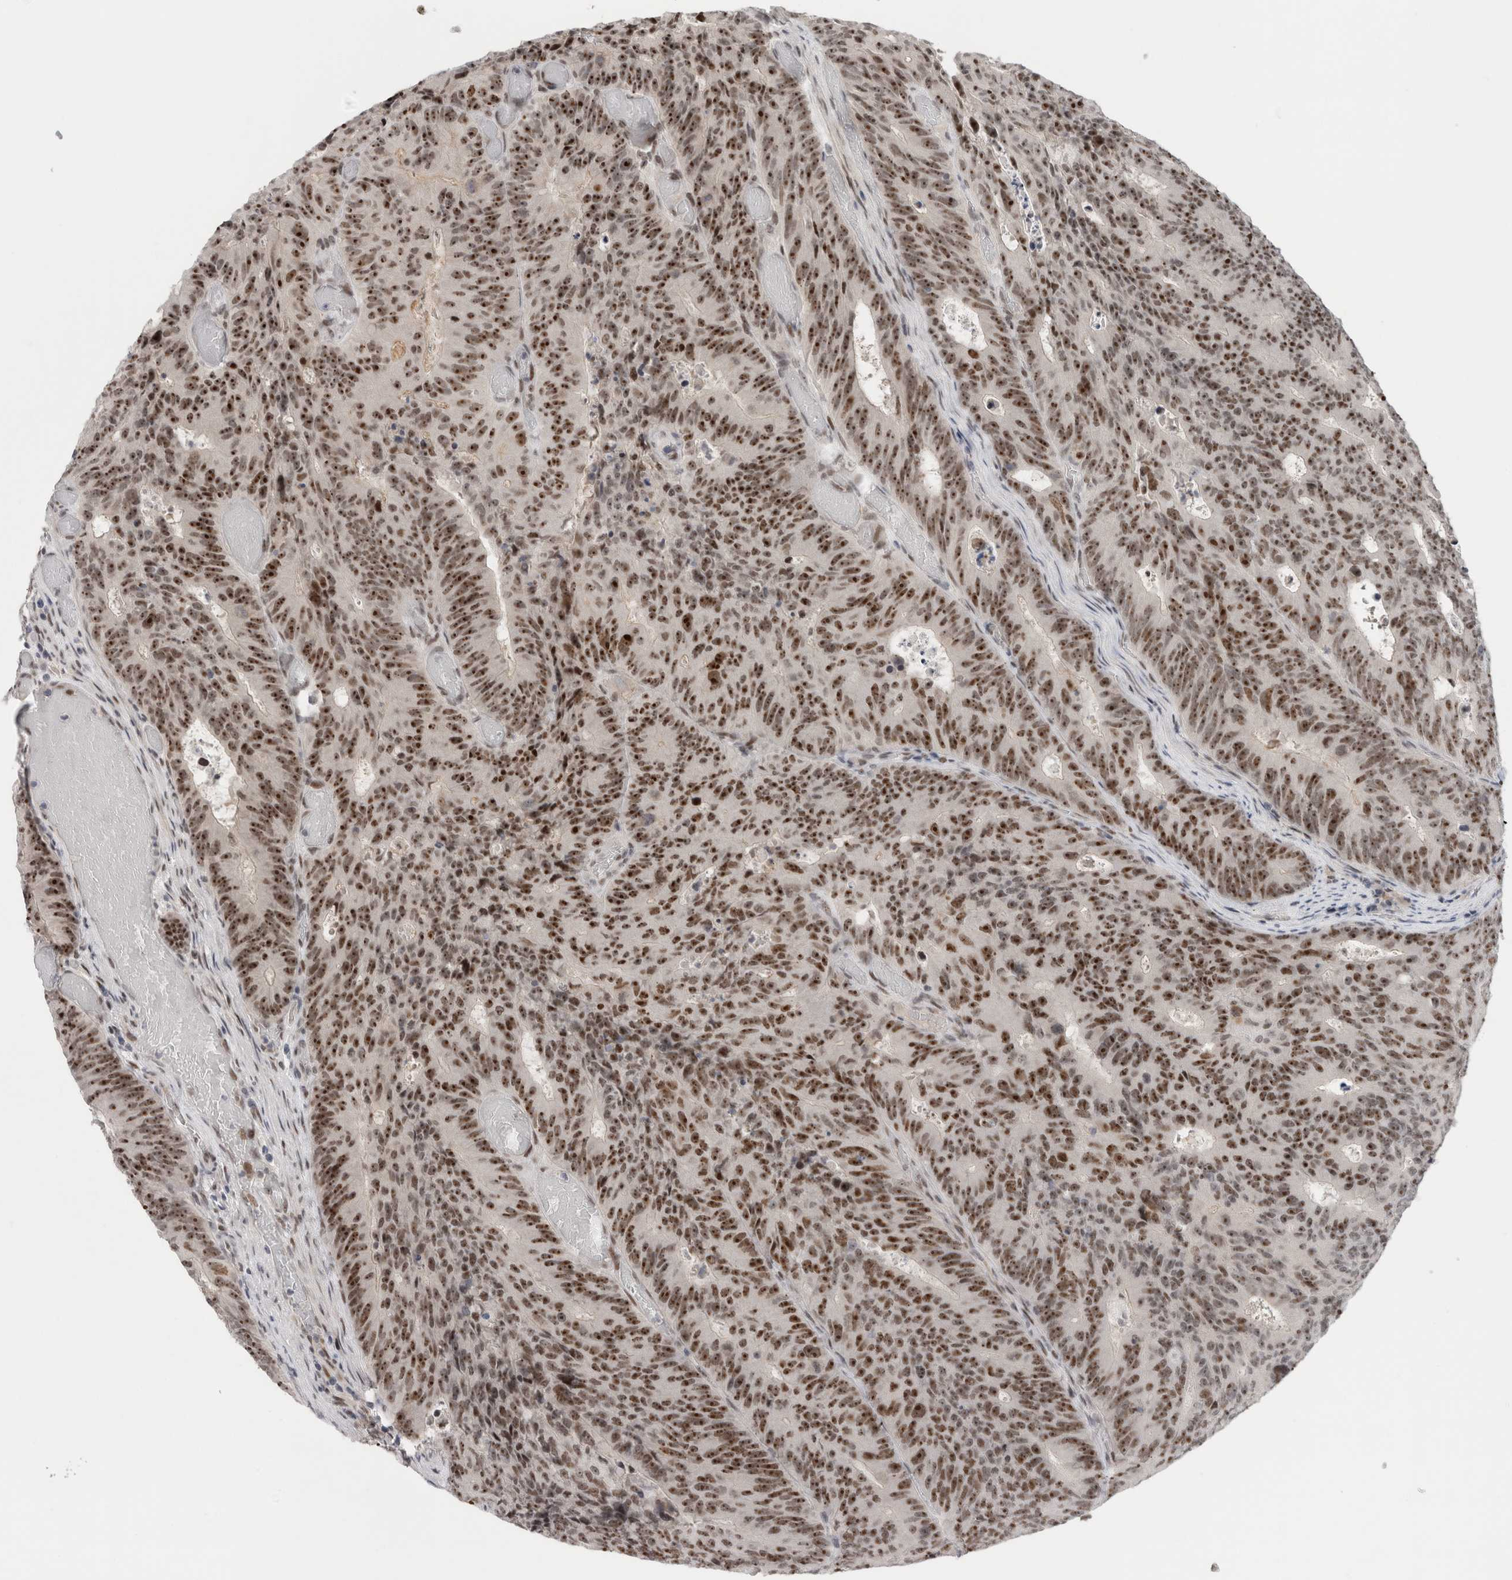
{"staining": {"intensity": "moderate", "quantity": ">75%", "location": "nuclear"}, "tissue": "colorectal cancer", "cell_type": "Tumor cells", "image_type": "cancer", "snomed": [{"axis": "morphology", "description": "Adenocarcinoma, NOS"}, {"axis": "topography", "description": "Colon"}], "caption": "High-magnification brightfield microscopy of adenocarcinoma (colorectal) stained with DAB (brown) and counterstained with hematoxylin (blue). tumor cells exhibit moderate nuclear positivity is seen in approximately>75% of cells.", "gene": "ZNF521", "patient": {"sex": "male", "age": 87}}